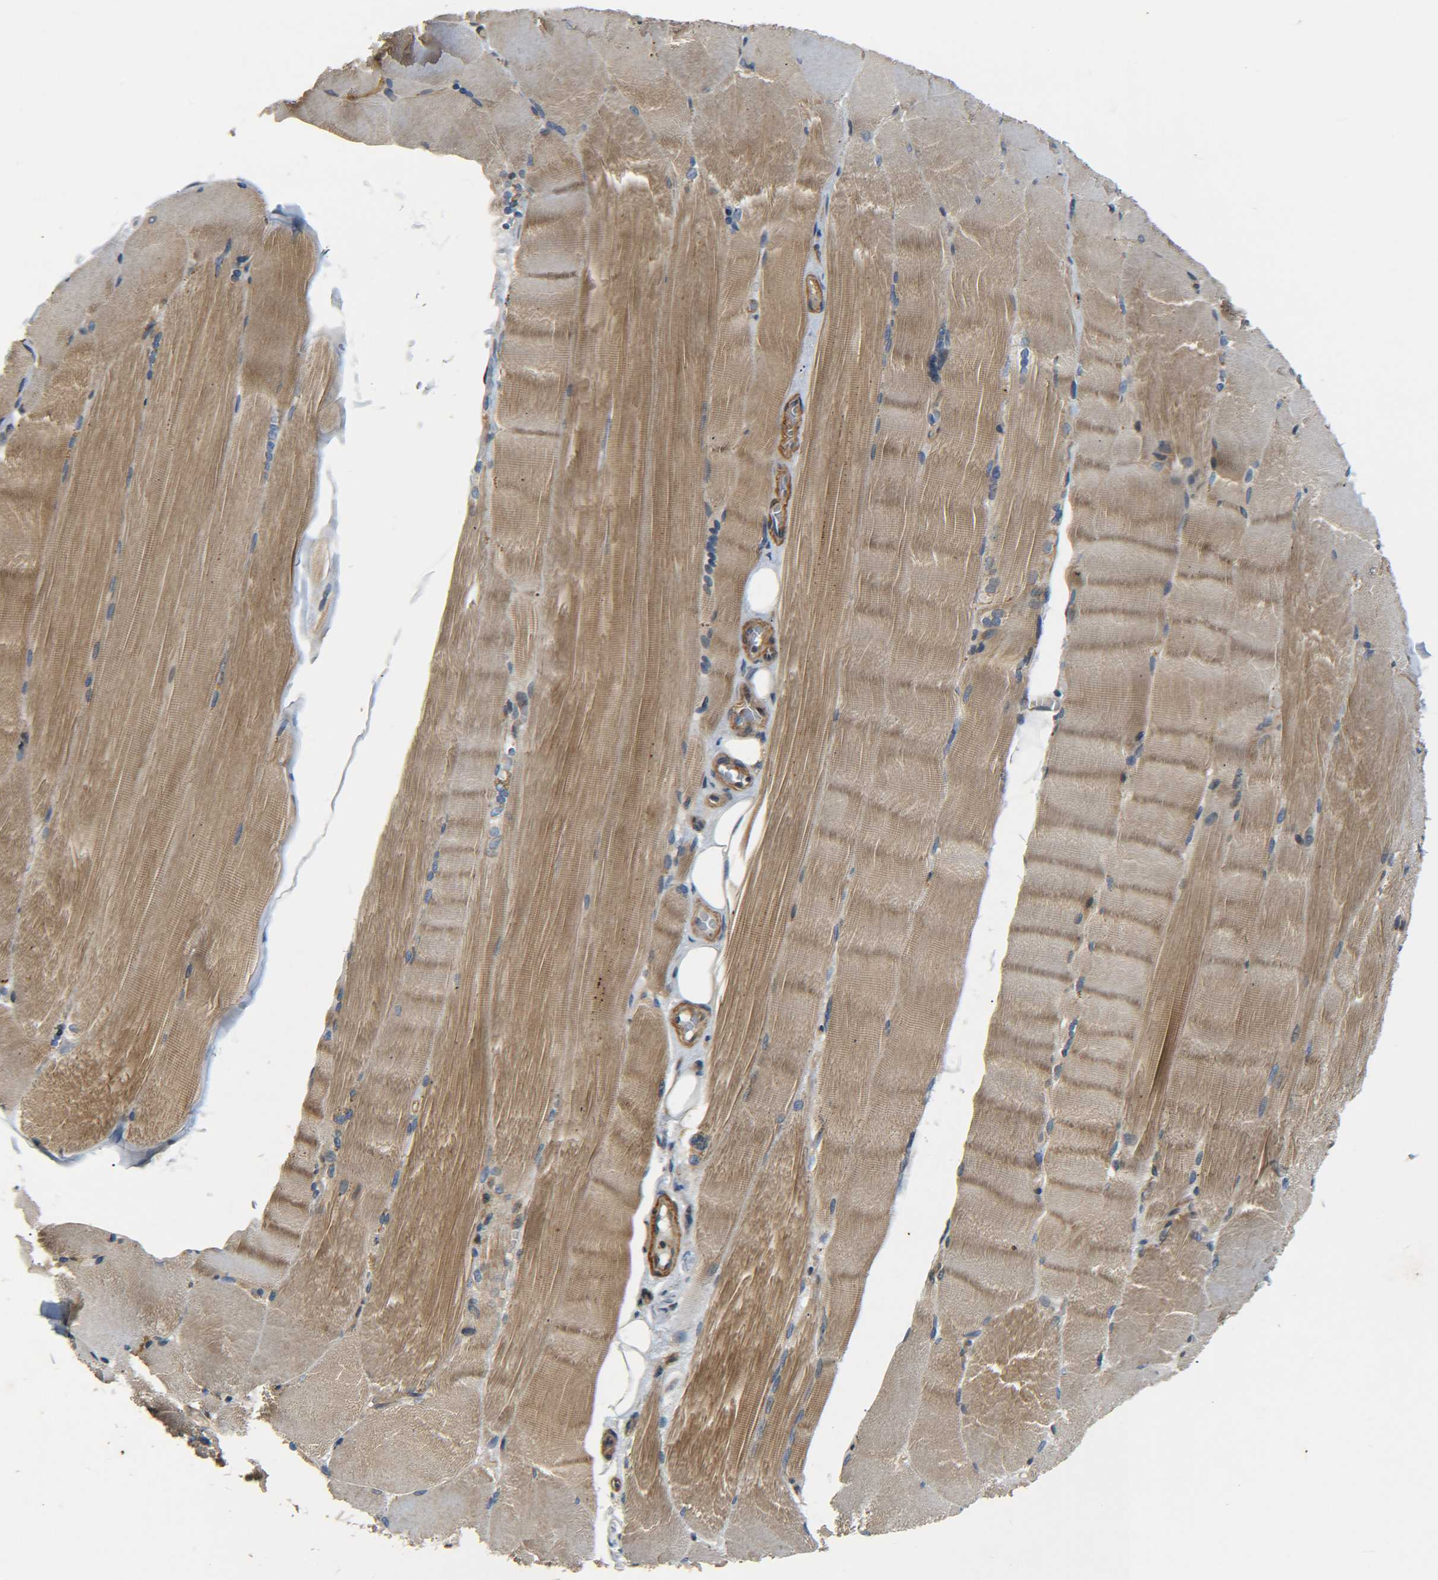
{"staining": {"intensity": "moderate", "quantity": ">75%", "location": "cytoplasmic/membranous"}, "tissue": "skeletal muscle", "cell_type": "Myocytes", "image_type": "normal", "snomed": [{"axis": "morphology", "description": "Normal tissue, NOS"}, {"axis": "topography", "description": "Skin"}, {"axis": "topography", "description": "Skeletal muscle"}], "caption": "This photomicrograph exhibits IHC staining of benign skeletal muscle, with medium moderate cytoplasmic/membranous positivity in approximately >75% of myocytes.", "gene": "MEIS1", "patient": {"sex": "male", "age": 83}}